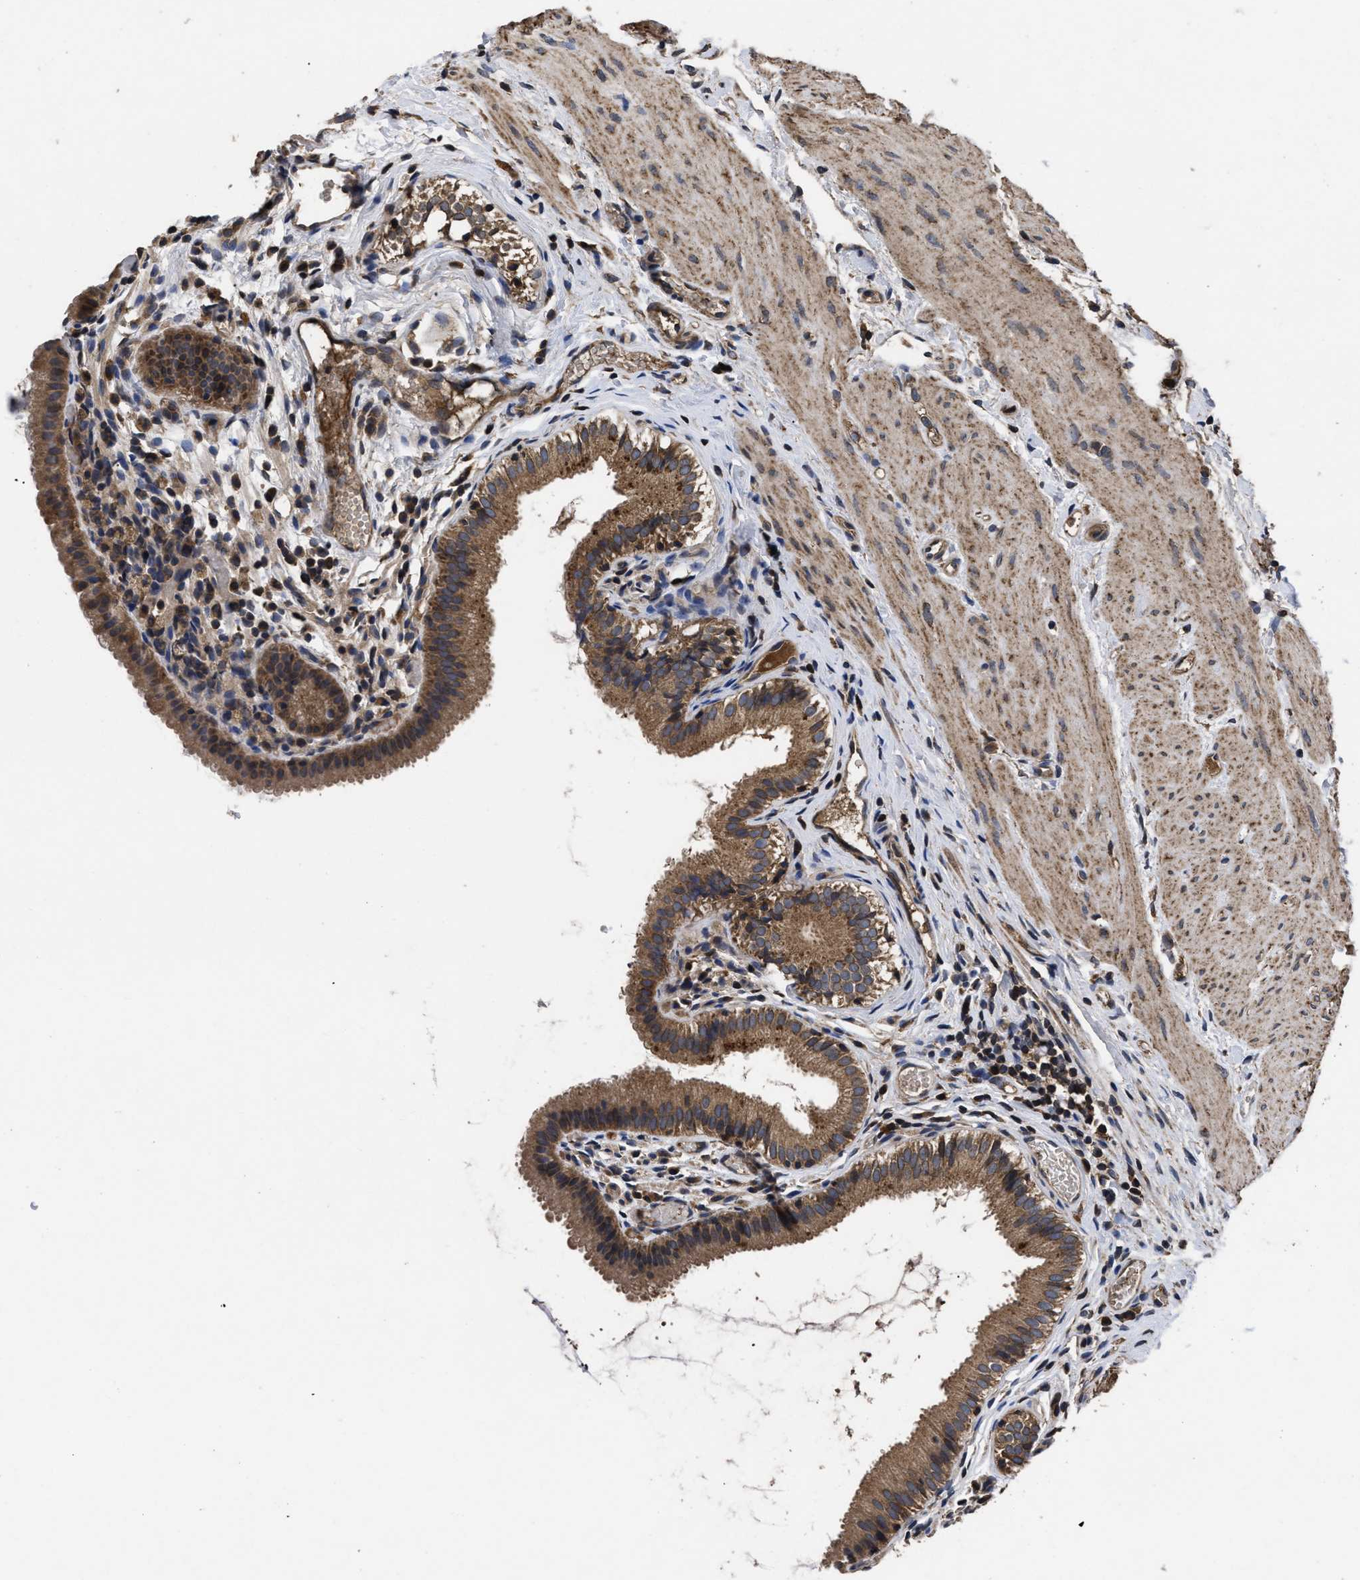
{"staining": {"intensity": "strong", "quantity": ">75%", "location": "cytoplasmic/membranous"}, "tissue": "gallbladder", "cell_type": "Glandular cells", "image_type": "normal", "snomed": [{"axis": "morphology", "description": "Normal tissue, NOS"}, {"axis": "topography", "description": "Gallbladder"}], "caption": "Glandular cells demonstrate strong cytoplasmic/membranous positivity in approximately >75% of cells in normal gallbladder.", "gene": "LRRC3", "patient": {"sex": "female", "age": 26}}